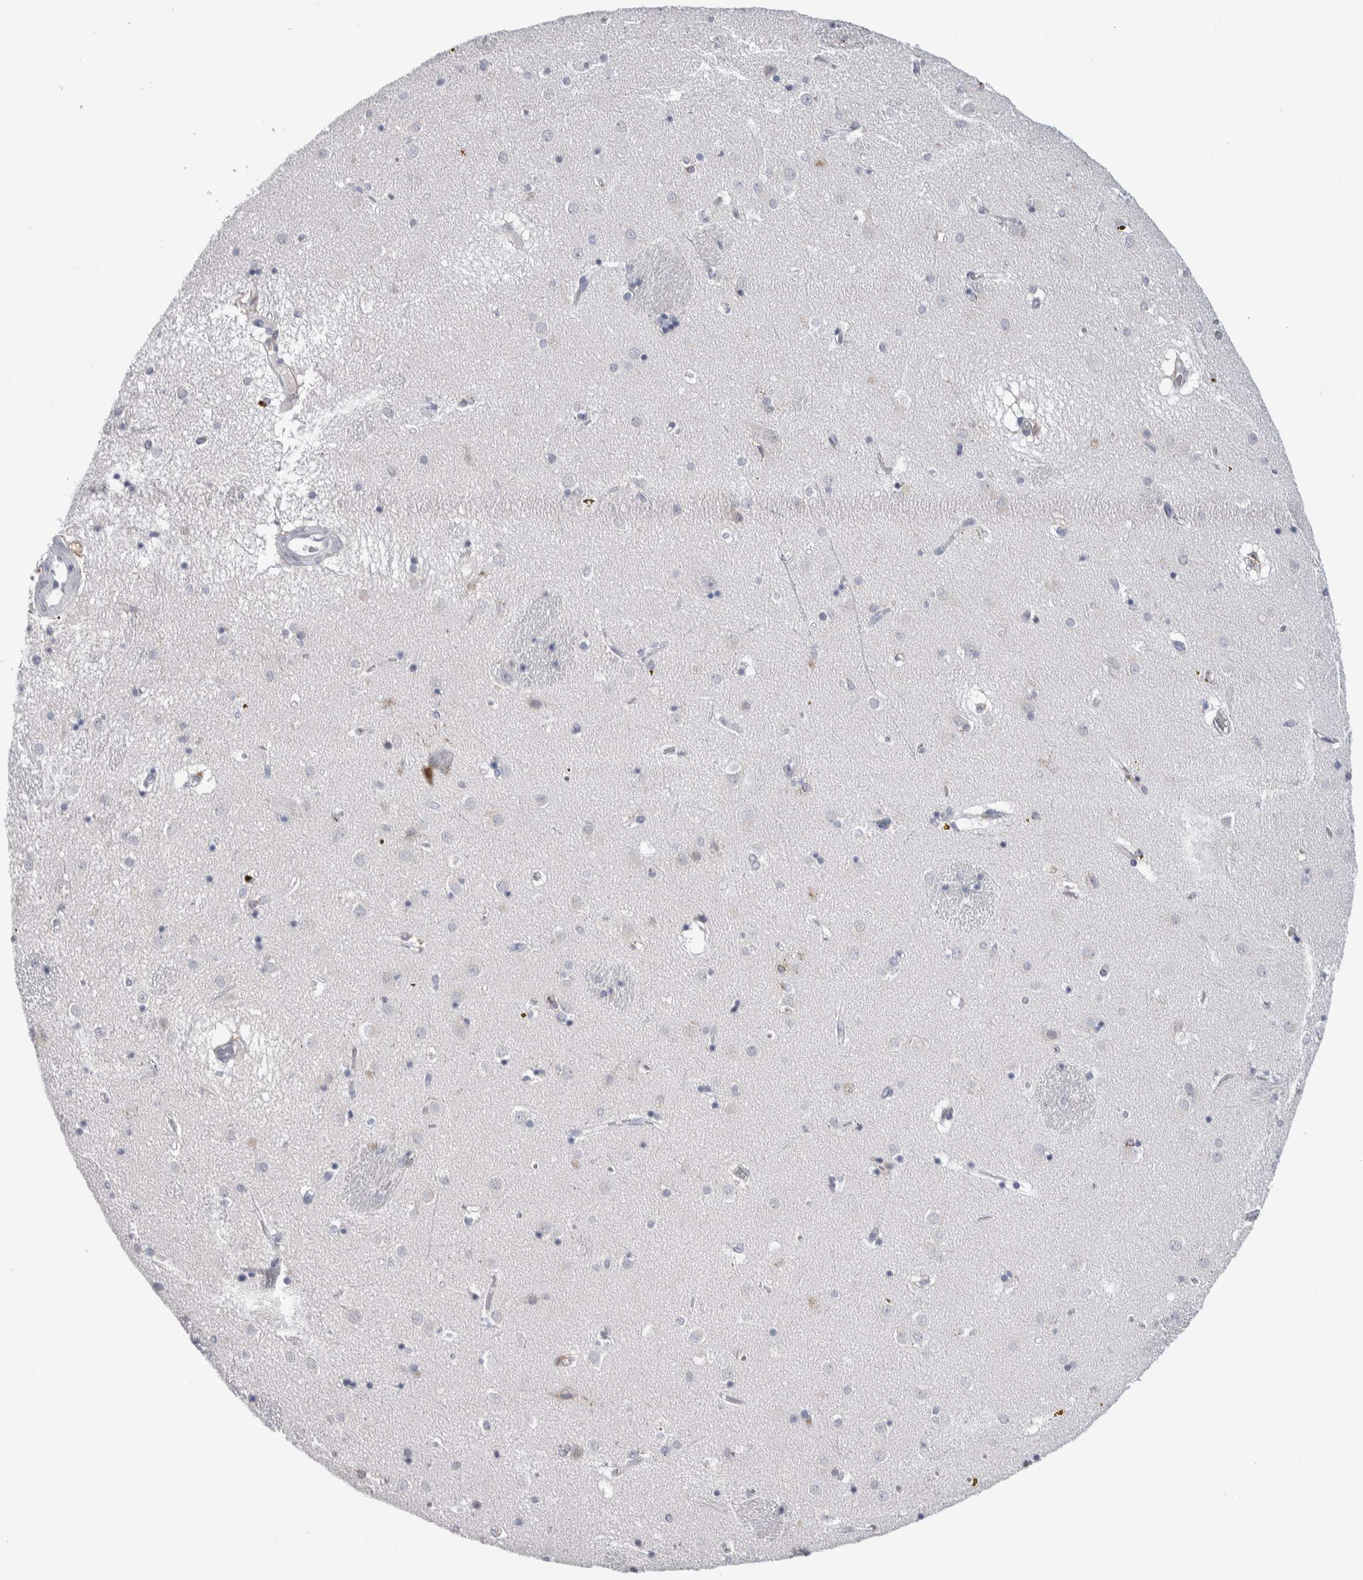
{"staining": {"intensity": "negative", "quantity": "none", "location": "none"}, "tissue": "caudate", "cell_type": "Glial cells", "image_type": "normal", "snomed": [{"axis": "morphology", "description": "Normal tissue, NOS"}, {"axis": "topography", "description": "Lateral ventricle wall"}], "caption": "Unremarkable caudate was stained to show a protein in brown. There is no significant positivity in glial cells. The staining is performed using DAB (3,3'-diaminobenzidine) brown chromogen with nuclei counter-stained in using hematoxylin.", "gene": "LURAP1L", "patient": {"sex": "male", "age": 70}}